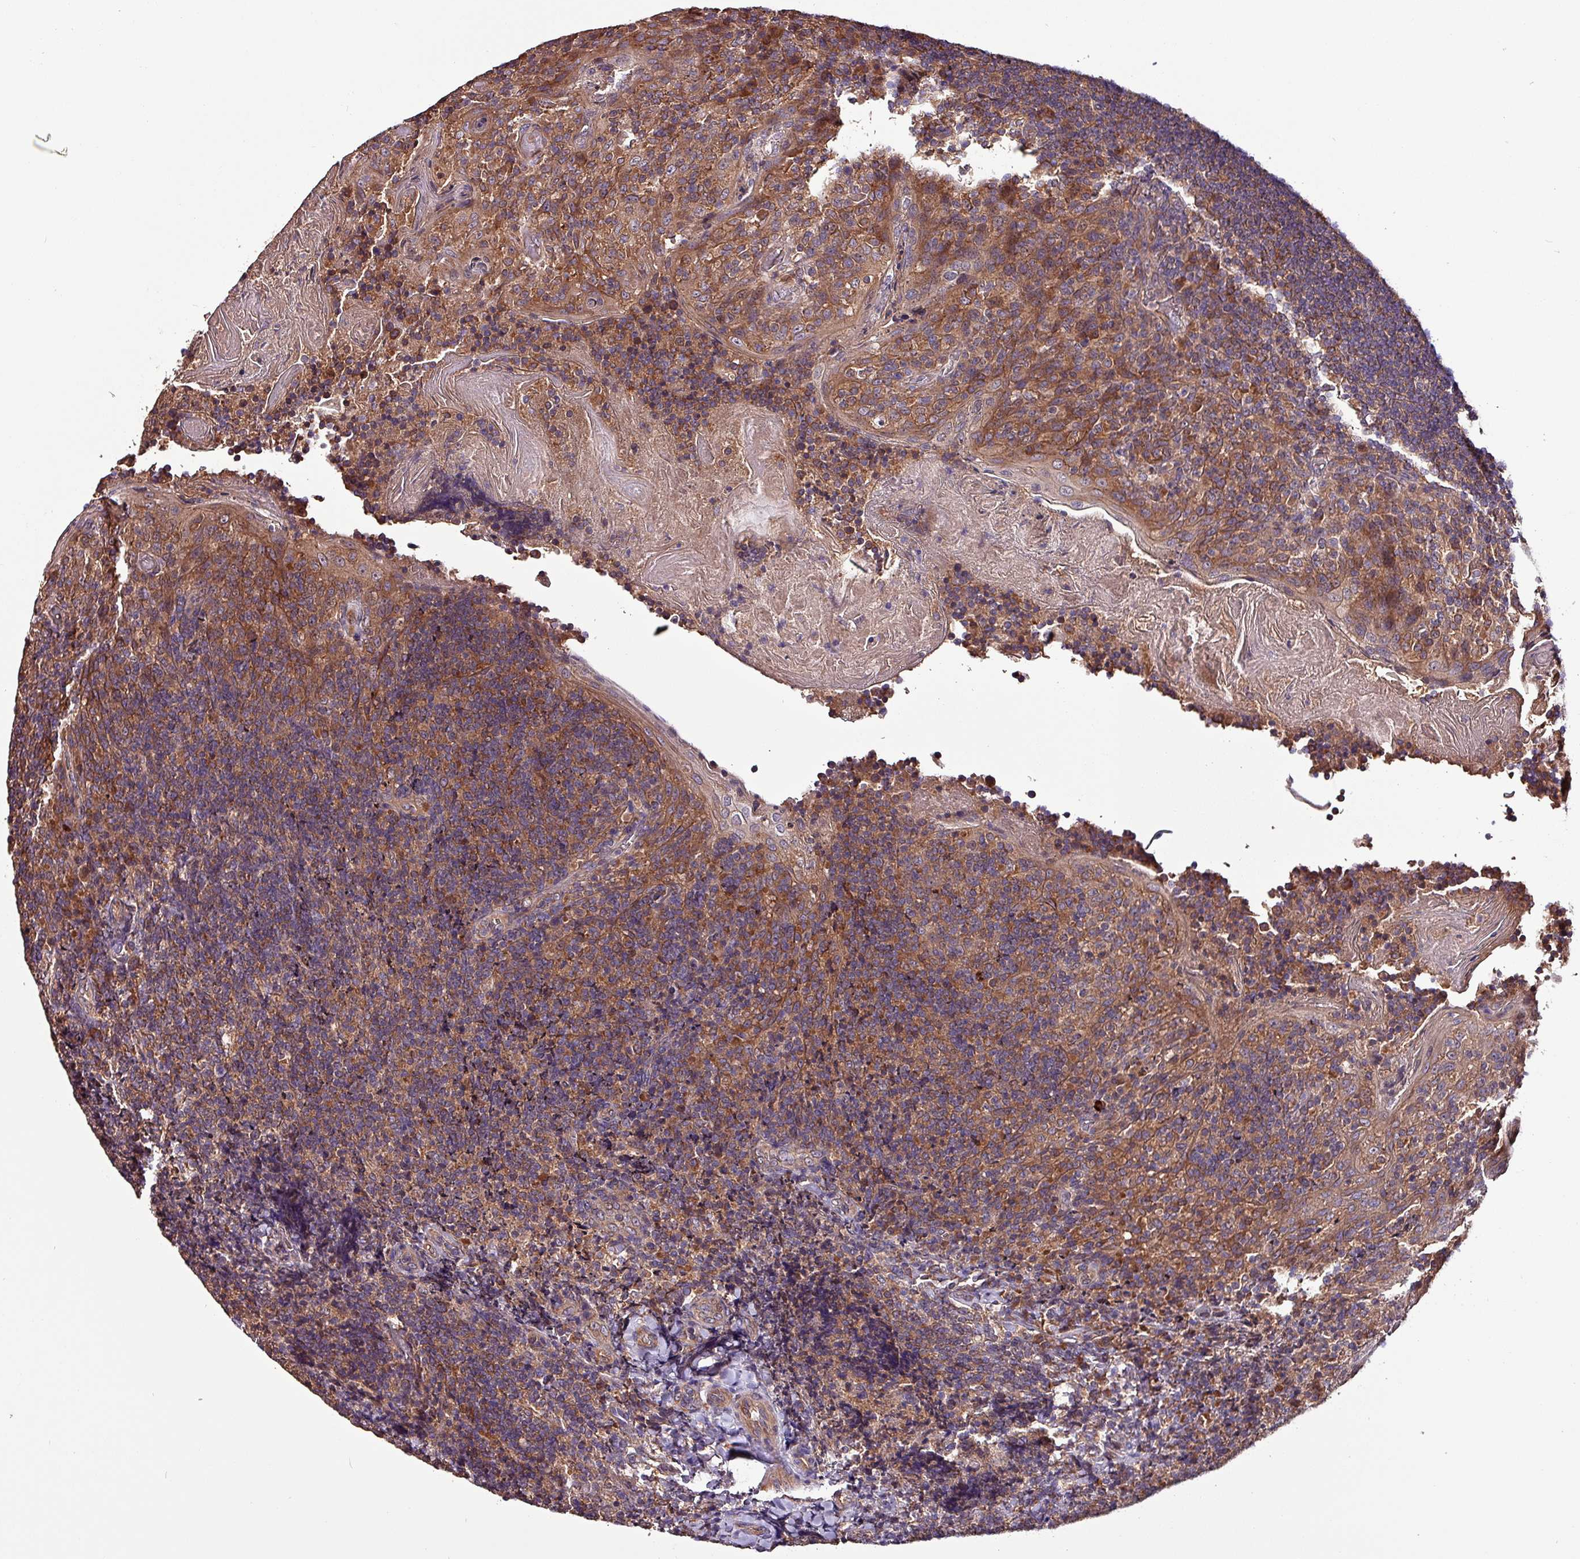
{"staining": {"intensity": "moderate", "quantity": ">75%", "location": "cytoplasmic/membranous"}, "tissue": "tonsil", "cell_type": "Germinal center cells", "image_type": "normal", "snomed": [{"axis": "morphology", "description": "Normal tissue, NOS"}, {"axis": "topography", "description": "Tonsil"}], "caption": "Immunohistochemical staining of unremarkable tonsil displays moderate cytoplasmic/membranous protein positivity in approximately >75% of germinal center cells.", "gene": "PAFAH1B2", "patient": {"sex": "female", "age": 10}}